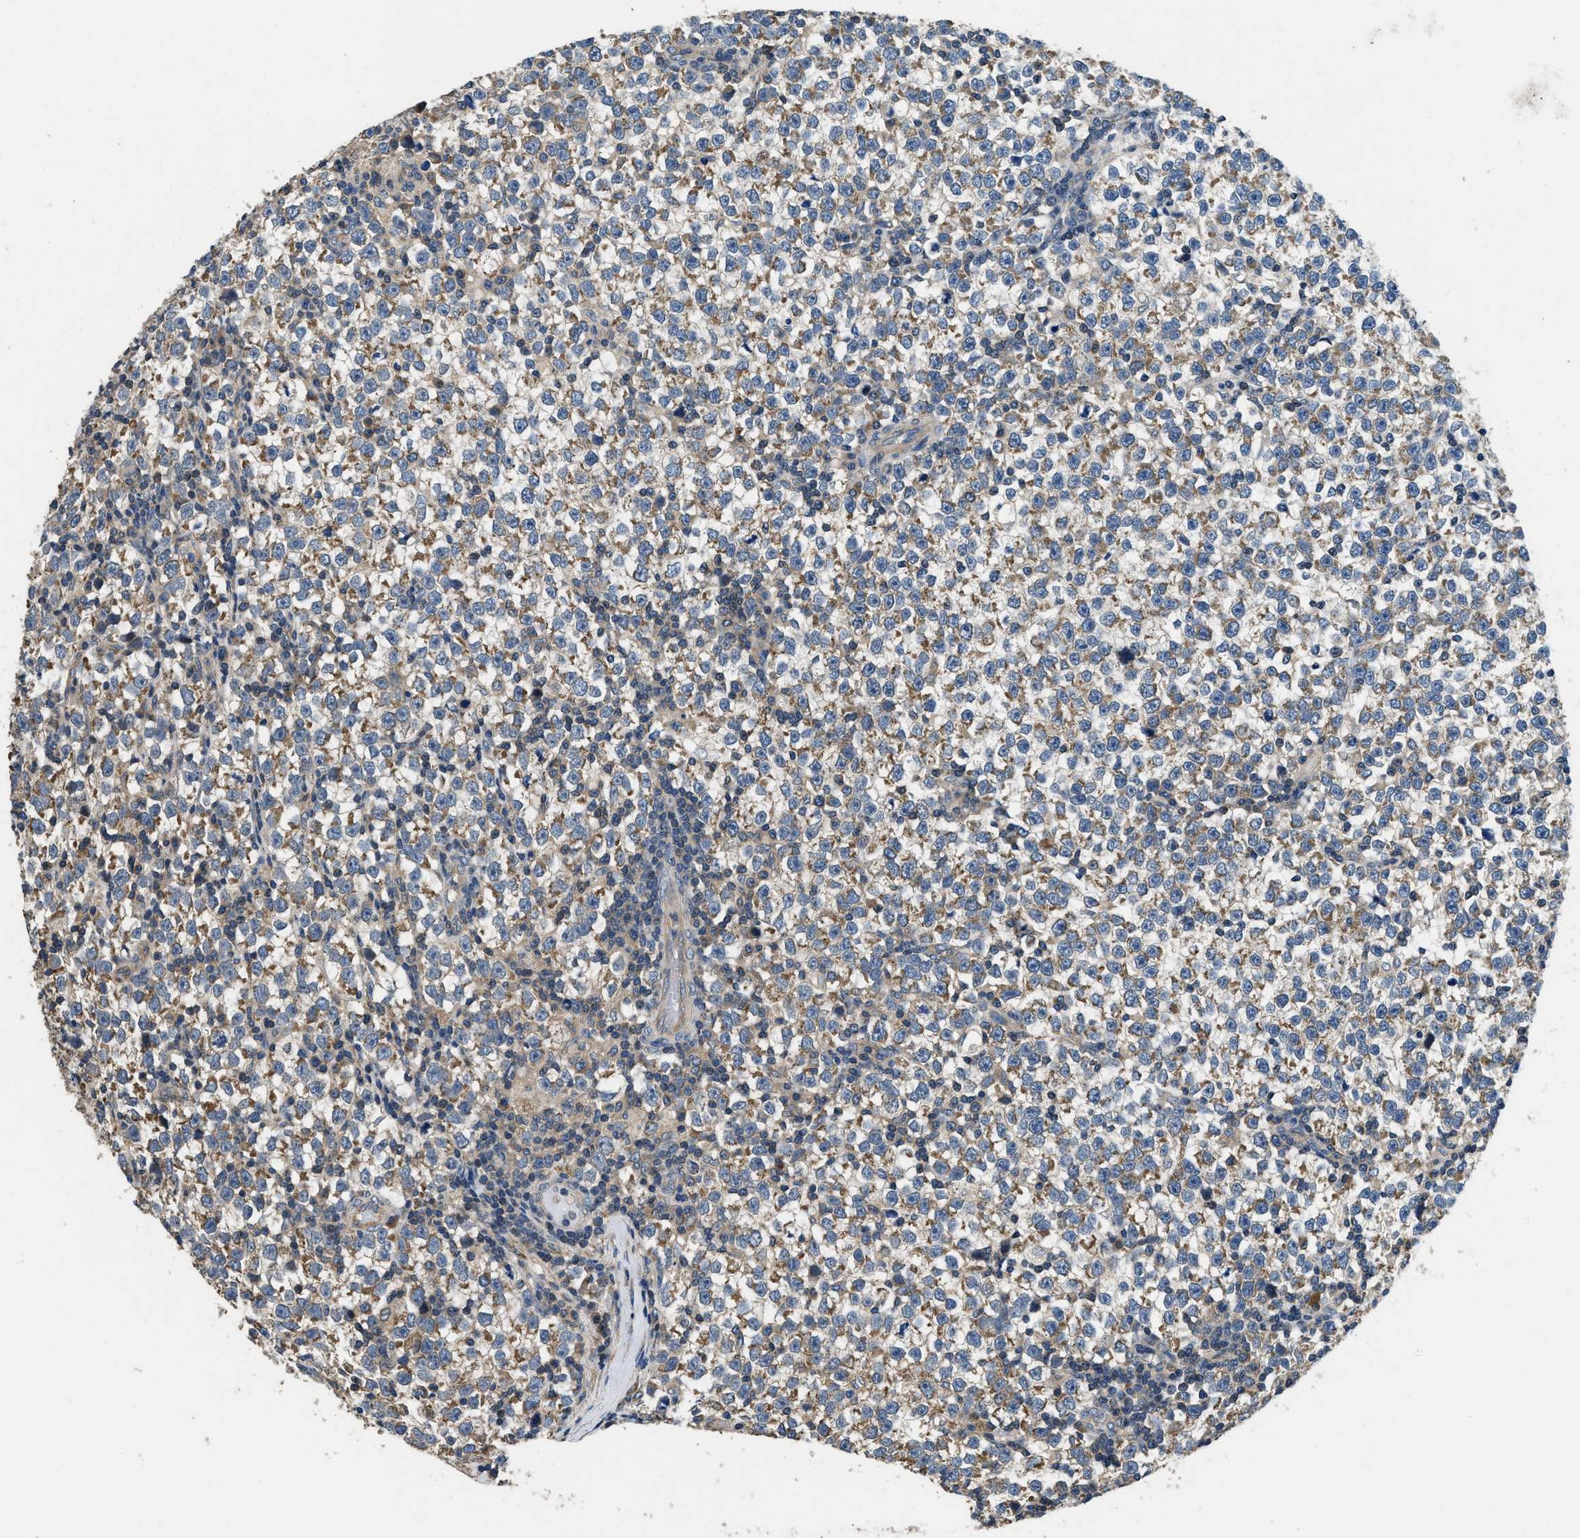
{"staining": {"intensity": "moderate", "quantity": ">75%", "location": "cytoplasmic/membranous"}, "tissue": "testis cancer", "cell_type": "Tumor cells", "image_type": "cancer", "snomed": [{"axis": "morphology", "description": "Seminoma, NOS"}, {"axis": "topography", "description": "Testis"}], "caption": "A micrograph of testis seminoma stained for a protein displays moderate cytoplasmic/membranous brown staining in tumor cells. (DAB IHC, brown staining for protein, blue staining for nuclei).", "gene": "SSH2", "patient": {"sex": "male", "age": 43}}